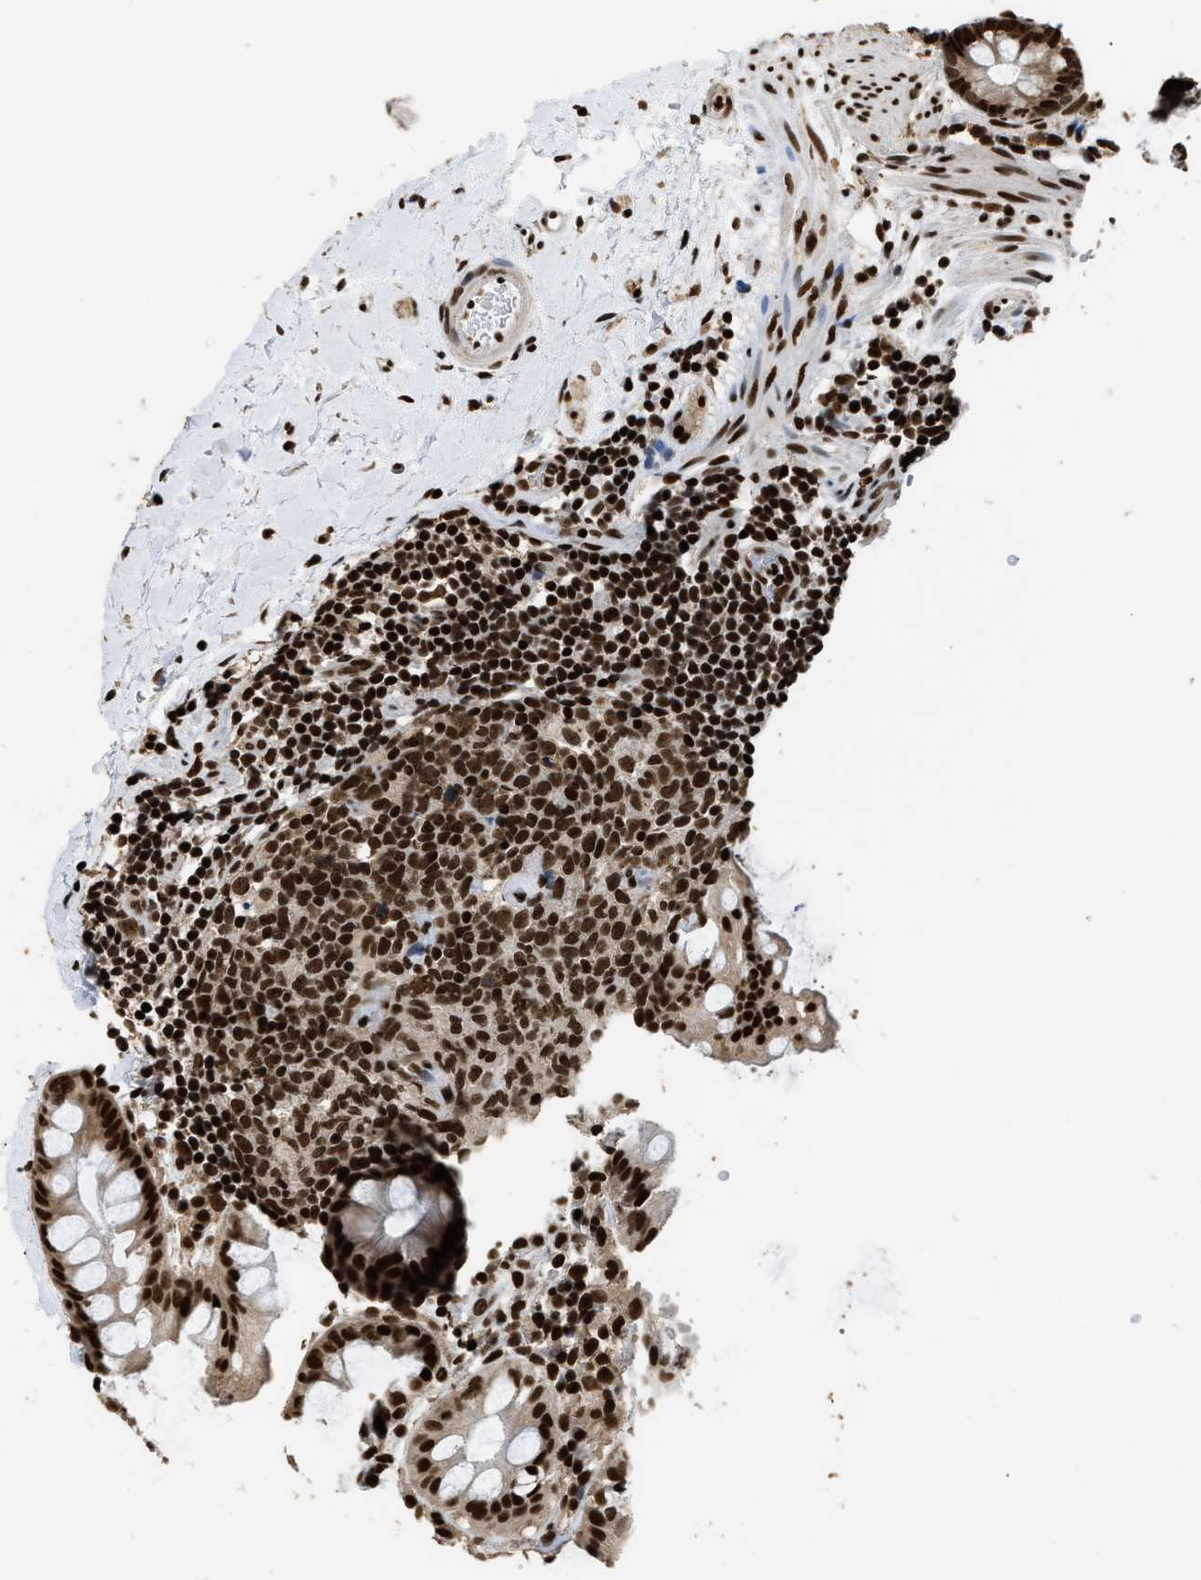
{"staining": {"intensity": "strong", "quantity": ">75%", "location": "cytoplasmic/membranous,nuclear"}, "tissue": "rectum", "cell_type": "Glandular cells", "image_type": "normal", "snomed": [{"axis": "morphology", "description": "Normal tissue, NOS"}, {"axis": "topography", "description": "Rectum"}], "caption": "DAB (3,3'-diaminobenzidine) immunohistochemical staining of benign human rectum displays strong cytoplasmic/membranous,nuclear protein expression in about >75% of glandular cells.", "gene": "RAD21", "patient": {"sex": "female", "age": 65}}